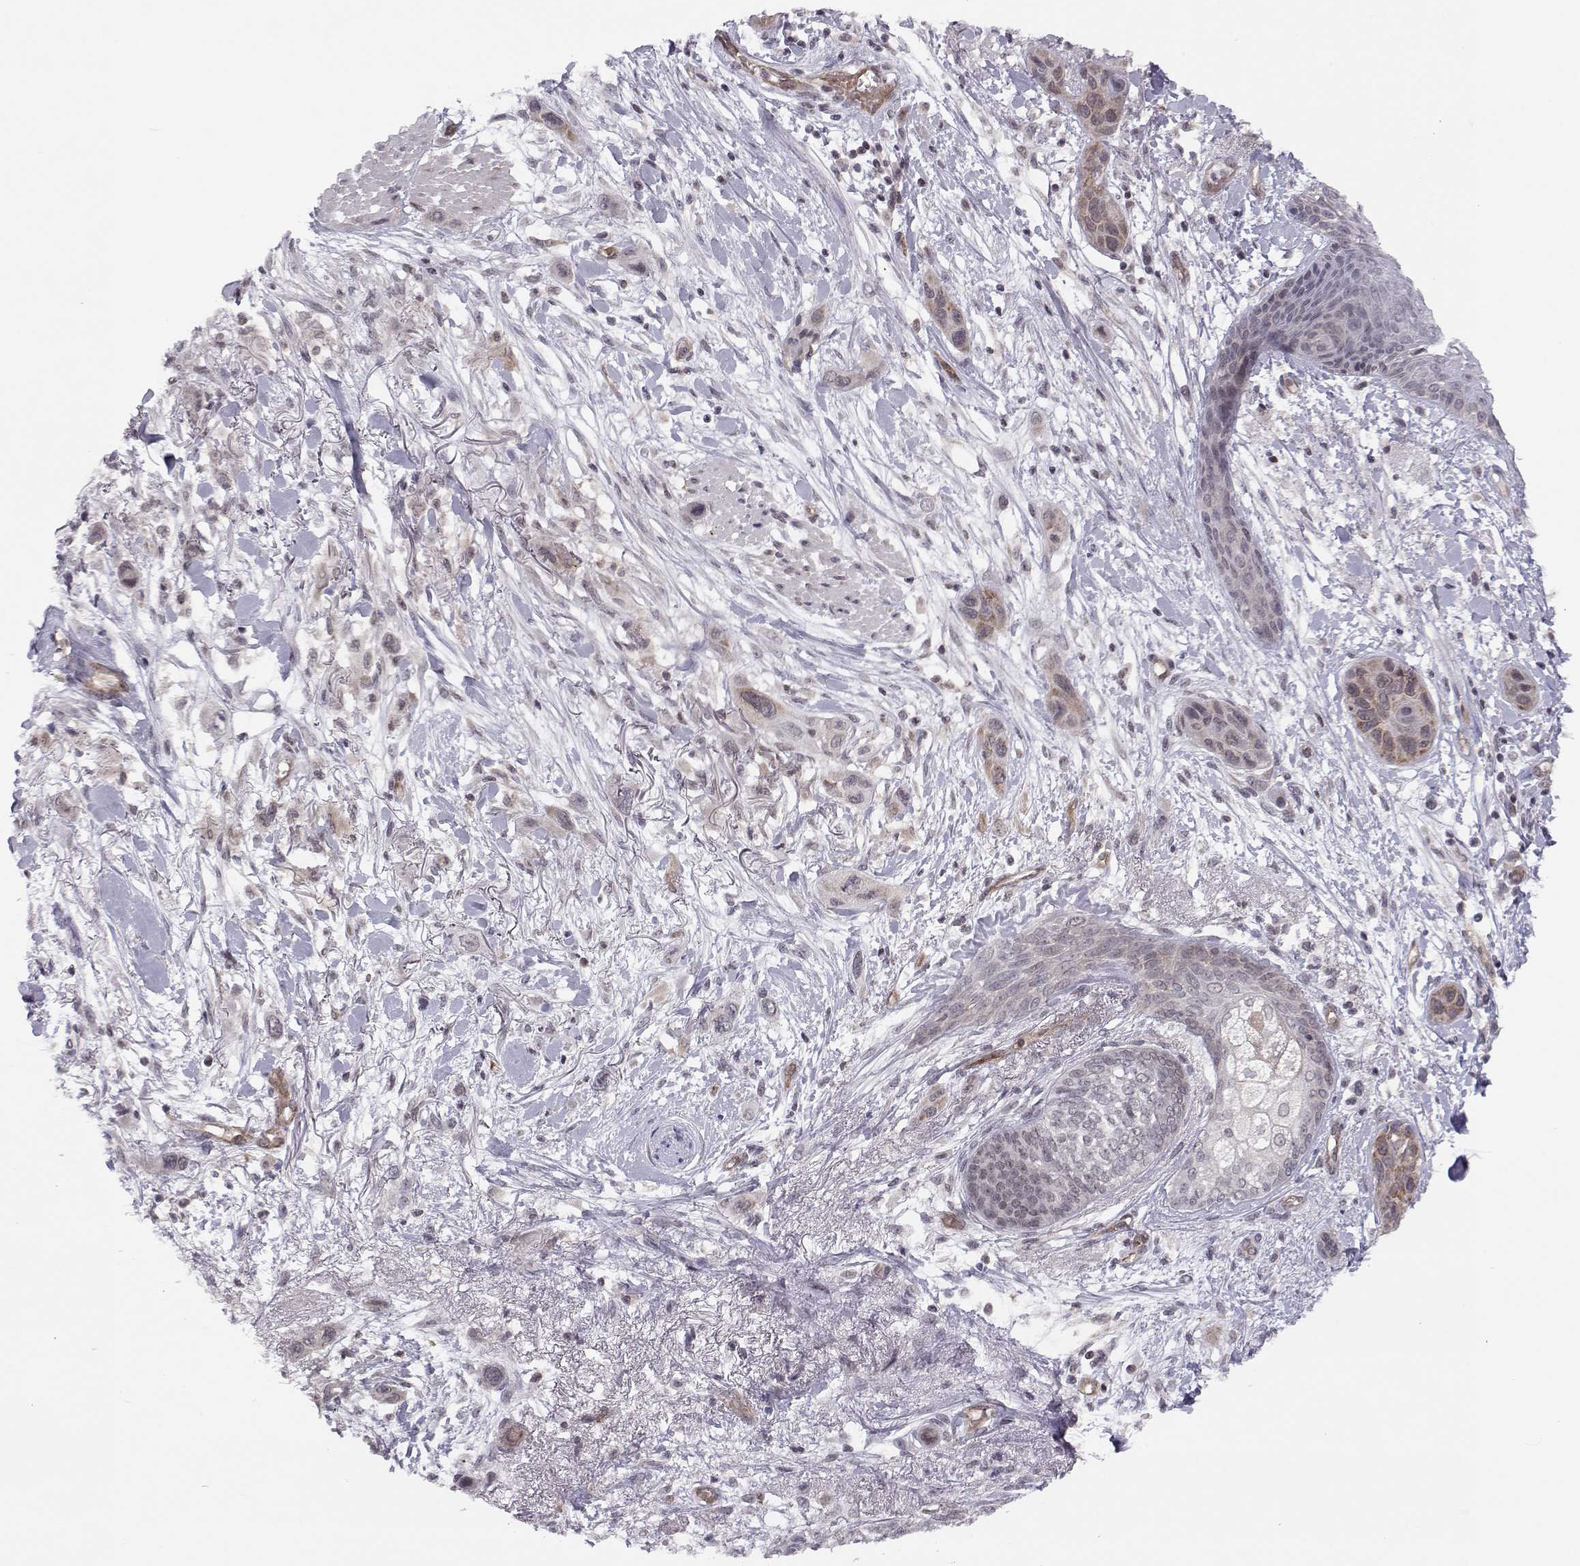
{"staining": {"intensity": "negative", "quantity": "none", "location": "none"}, "tissue": "skin cancer", "cell_type": "Tumor cells", "image_type": "cancer", "snomed": [{"axis": "morphology", "description": "Squamous cell carcinoma, NOS"}, {"axis": "topography", "description": "Skin"}], "caption": "Human skin cancer (squamous cell carcinoma) stained for a protein using immunohistochemistry shows no expression in tumor cells.", "gene": "KIF13B", "patient": {"sex": "male", "age": 79}}